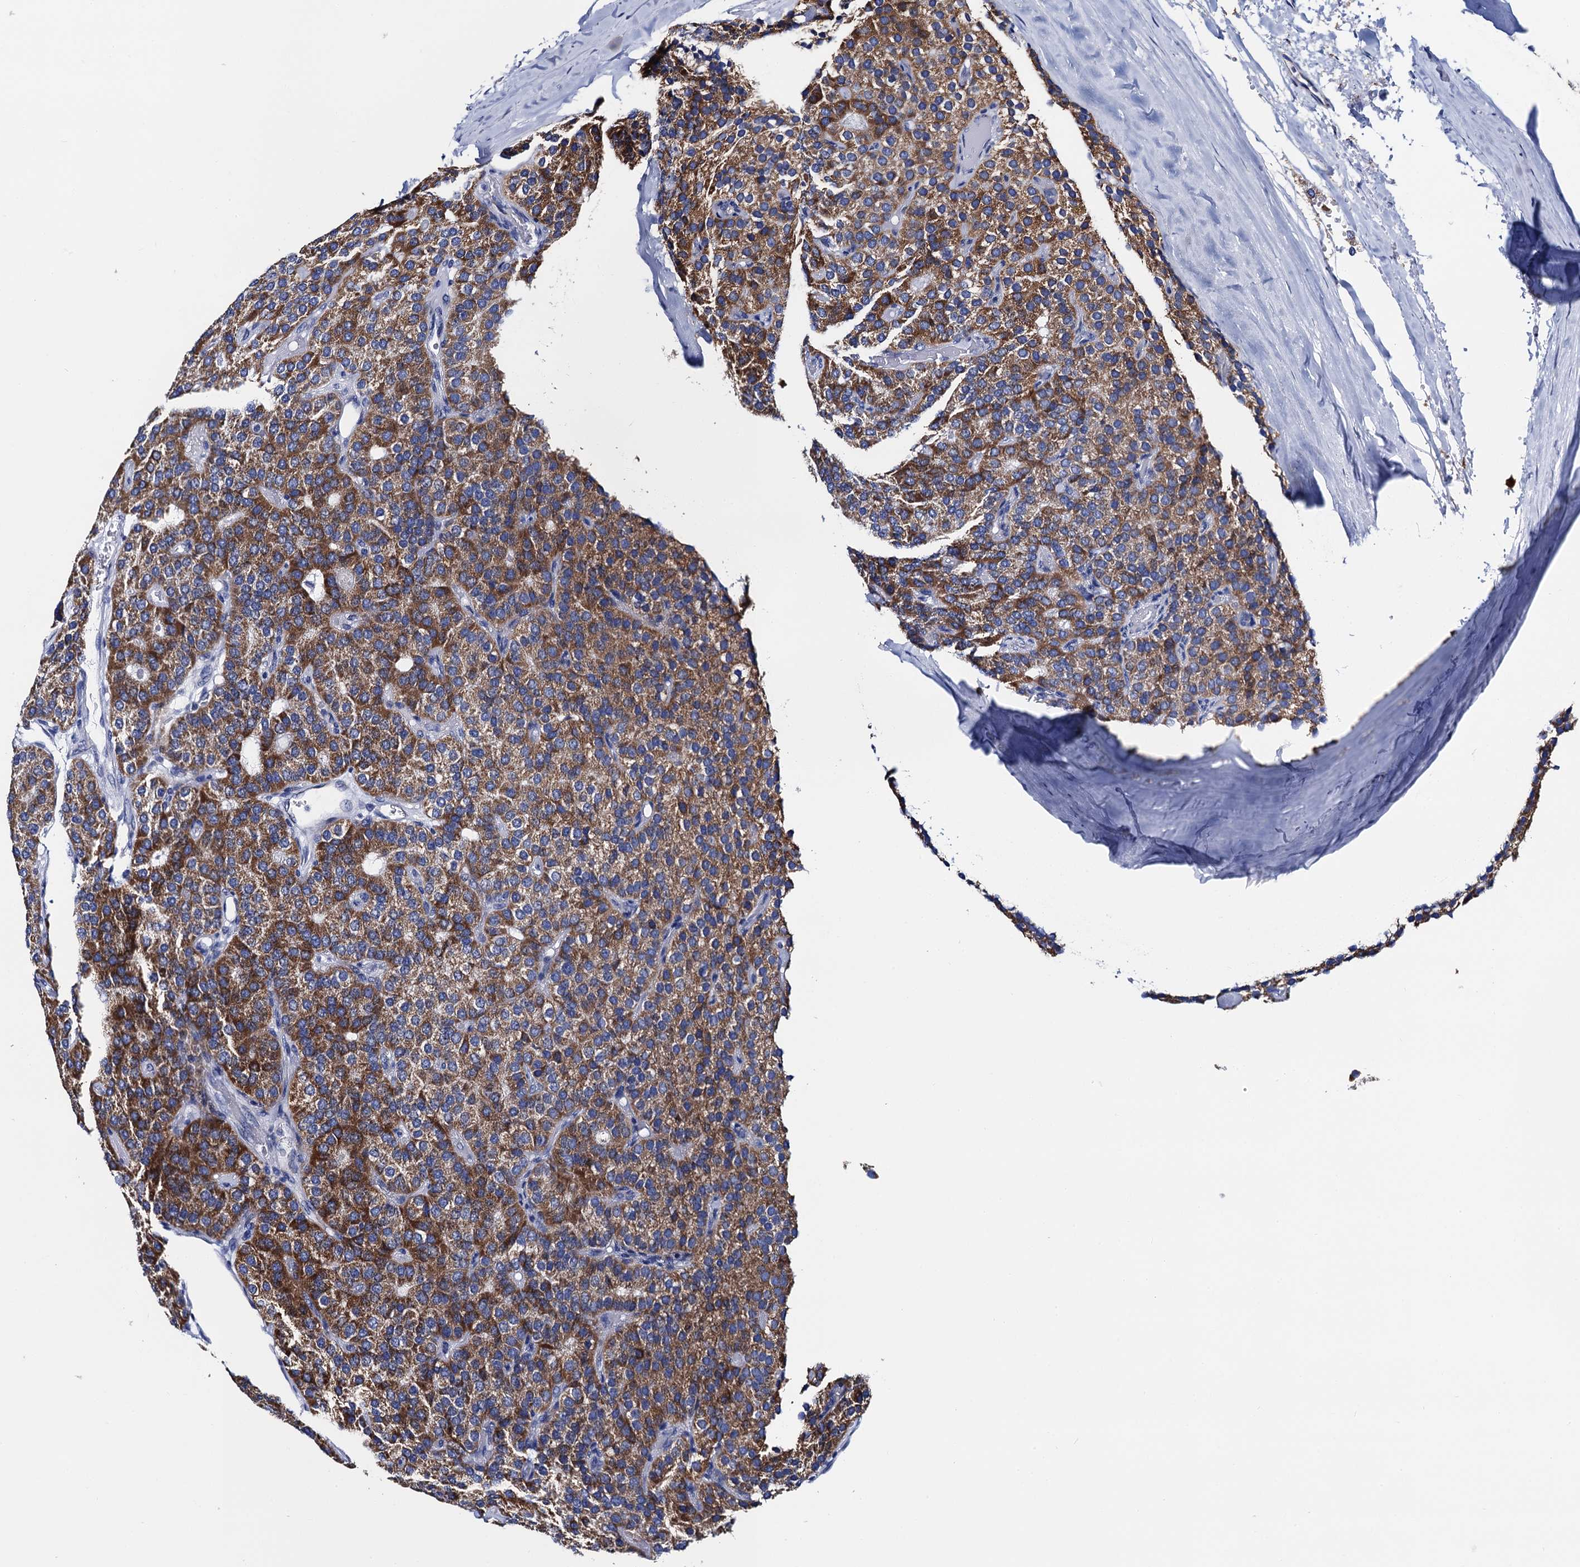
{"staining": {"intensity": "strong", "quantity": "25%-75%", "location": "cytoplasmic/membranous"}, "tissue": "parathyroid gland", "cell_type": "Glandular cells", "image_type": "normal", "snomed": [{"axis": "morphology", "description": "Normal tissue, NOS"}, {"axis": "morphology", "description": "Adenoma, NOS"}, {"axis": "topography", "description": "Parathyroid gland"}], "caption": "The photomicrograph shows a brown stain indicating the presence of a protein in the cytoplasmic/membranous of glandular cells in parathyroid gland.", "gene": "ACADSB", "patient": {"sex": "female", "age": 86}}